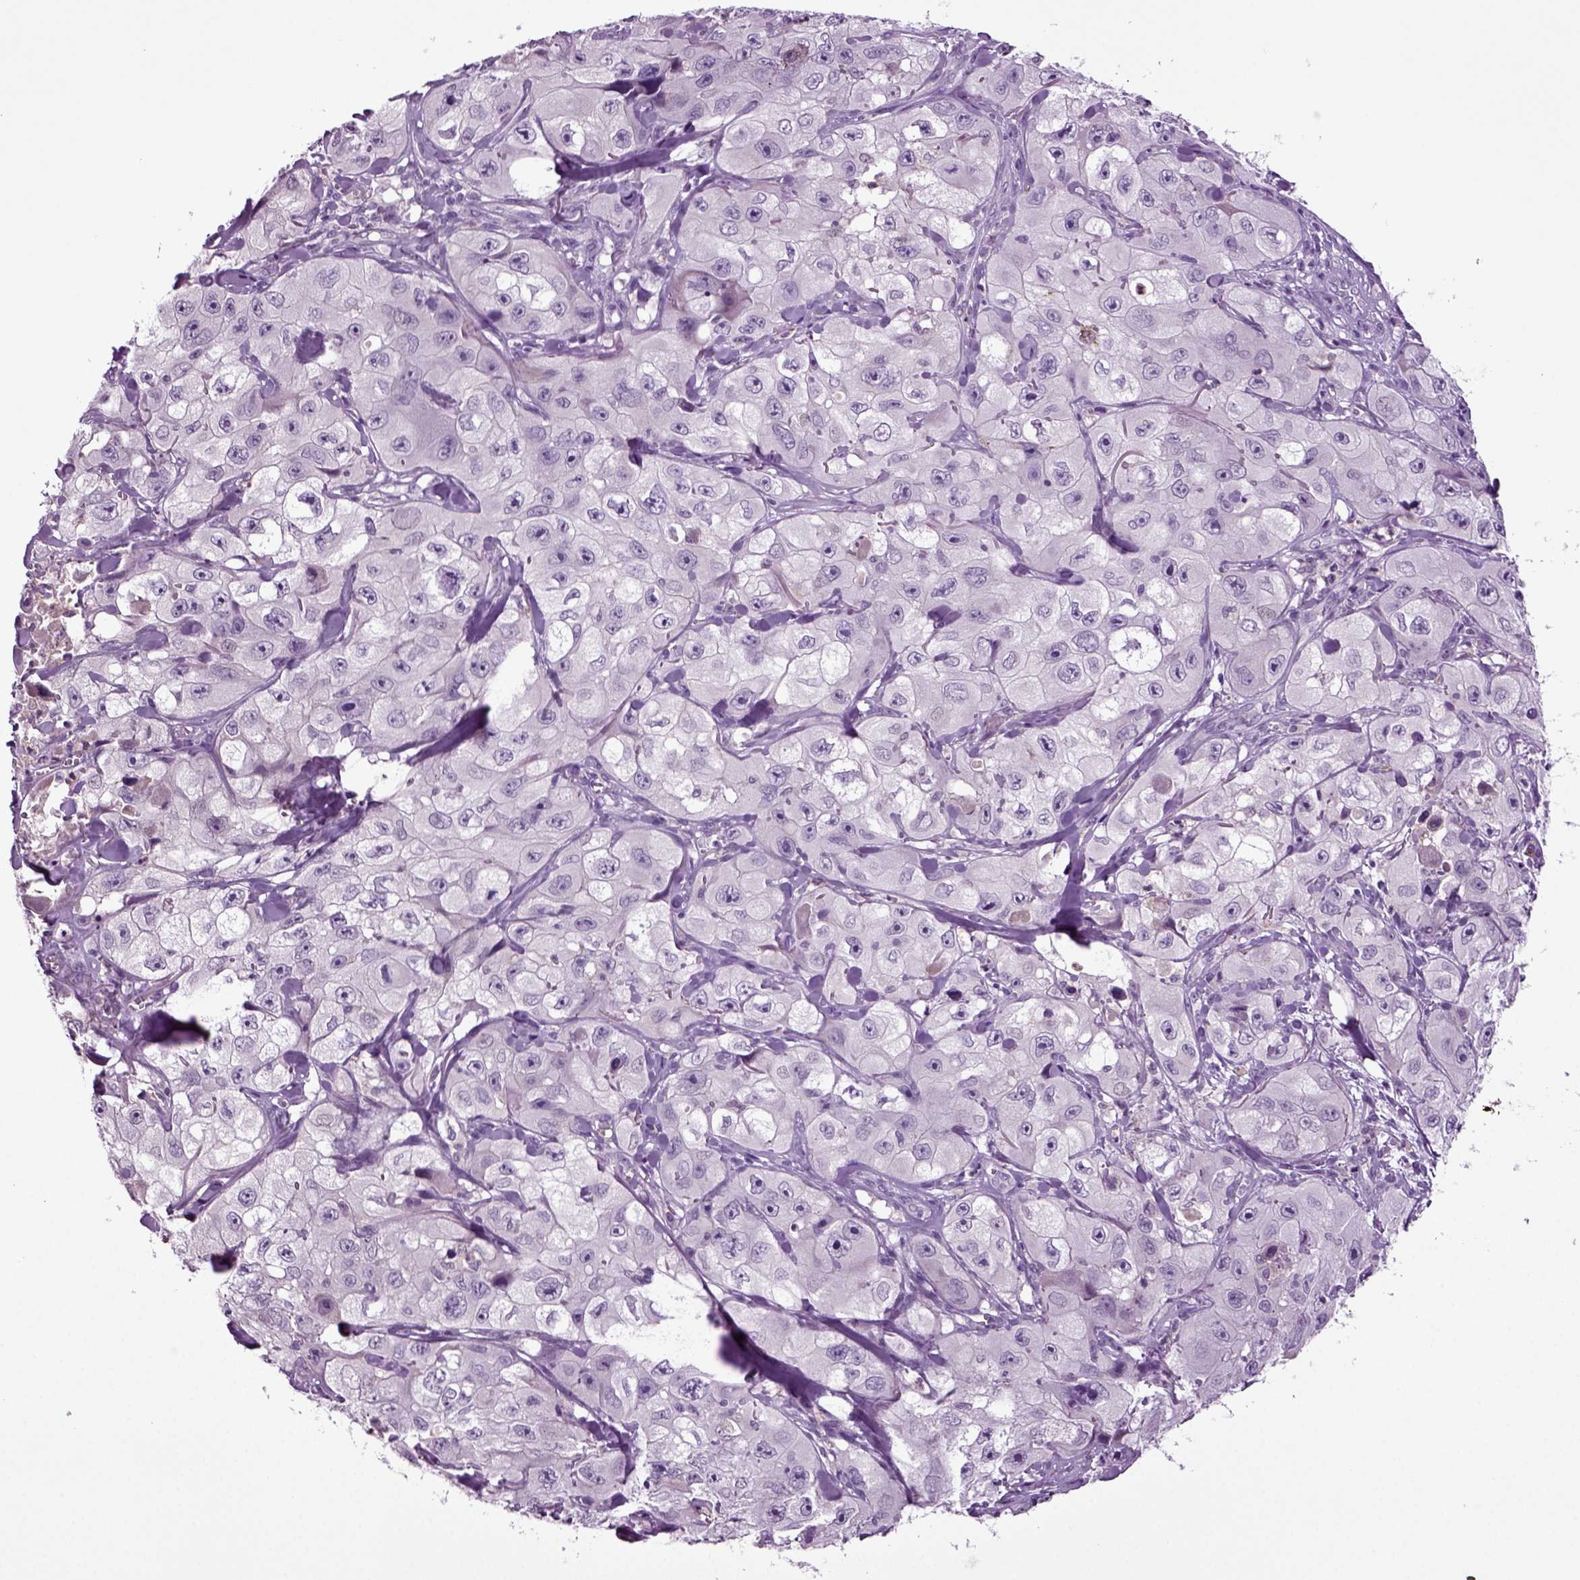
{"staining": {"intensity": "negative", "quantity": "none", "location": "none"}, "tissue": "skin cancer", "cell_type": "Tumor cells", "image_type": "cancer", "snomed": [{"axis": "morphology", "description": "Squamous cell carcinoma, NOS"}, {"axis": "topography", "description": "Skin"}, {"axis": "topography", "description": "Subcutis"}], "caption": "Histopathology image shows no protein expression in tumor cells of skin cancer tissue. (Brightfield microscopy of DAB (3,3'-diaminobenzidine) IHC at high magnification).", "gene": "FGF11", "patient": {"sex": "male", "age": 73}}